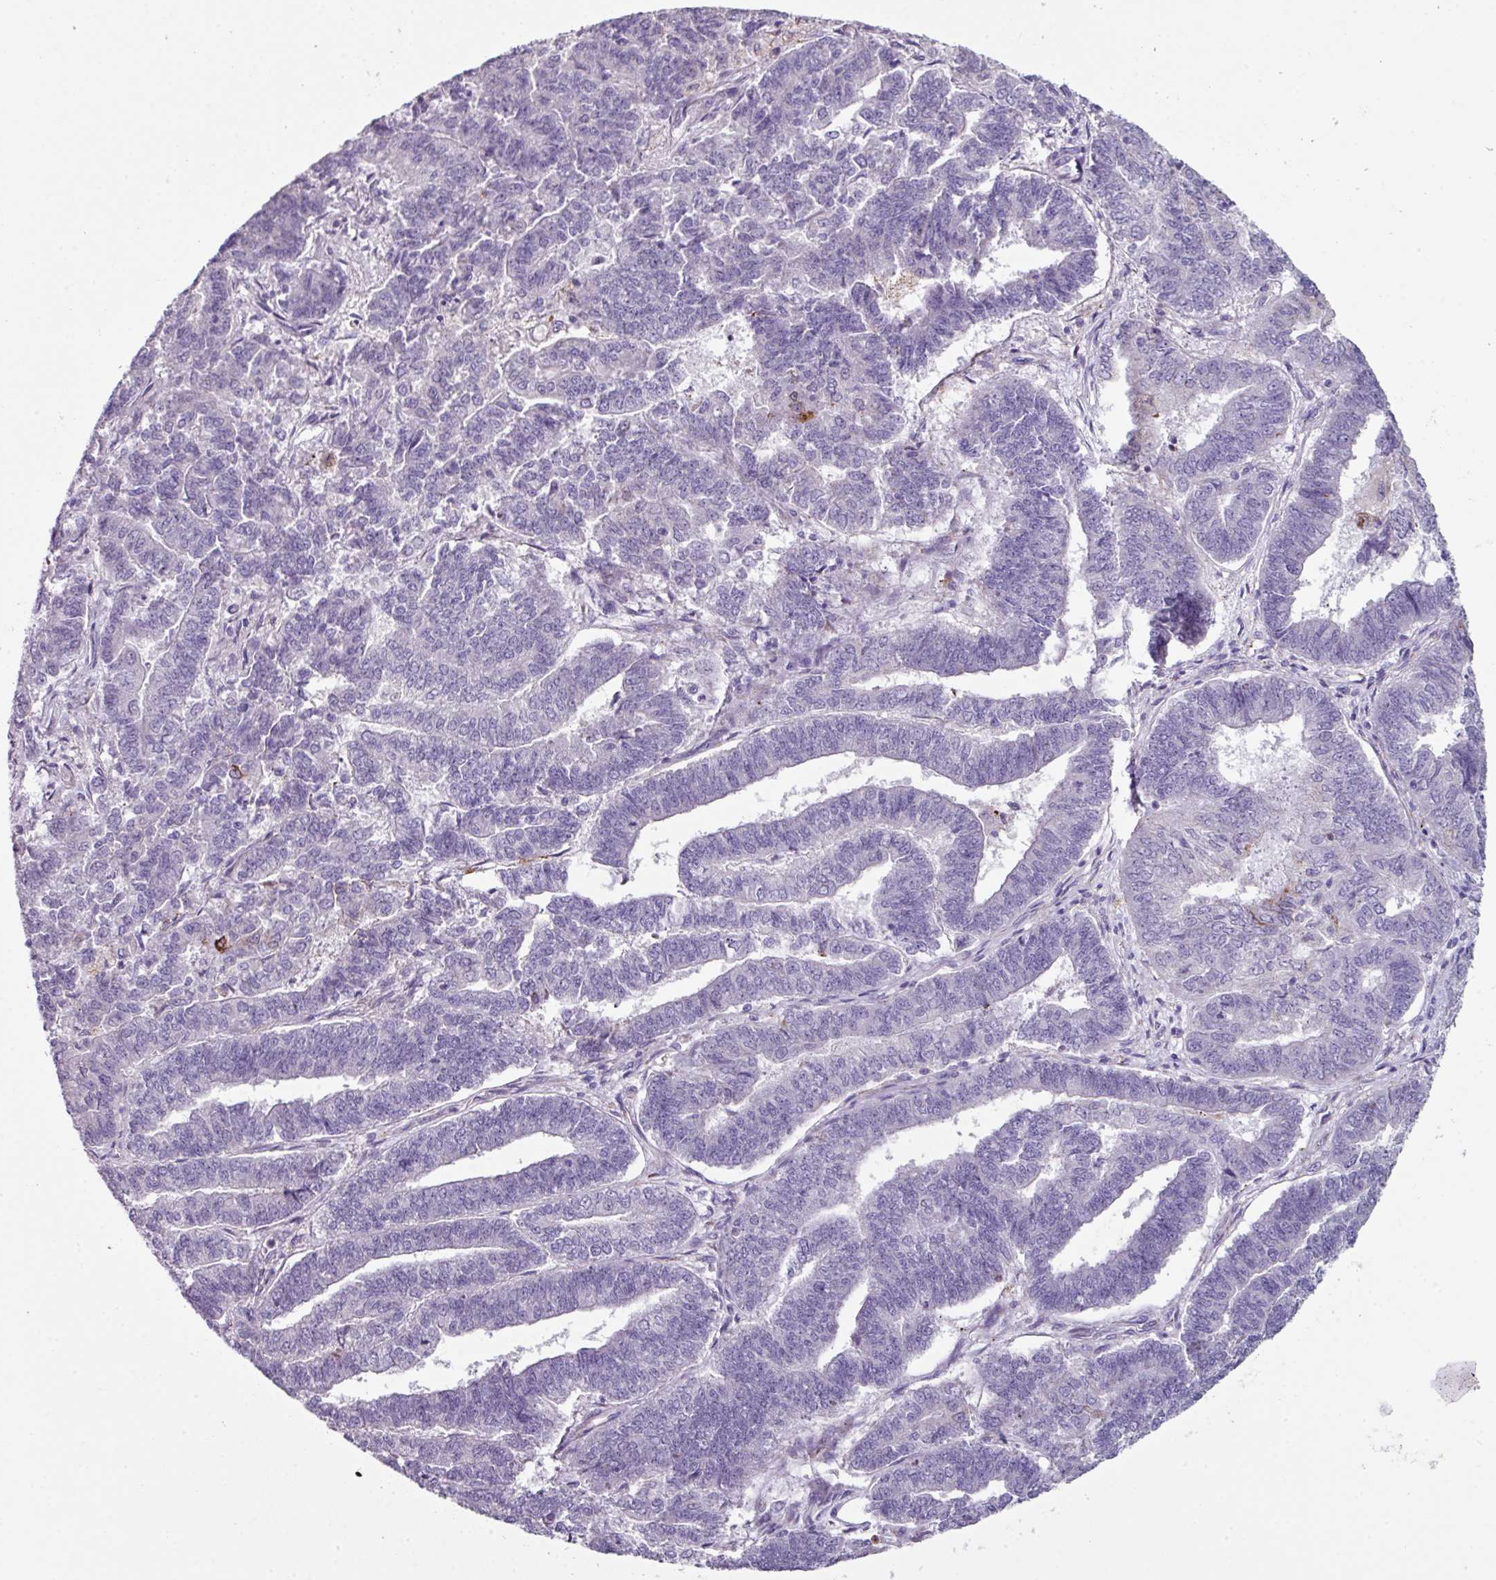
{"staining": {"intensity": "negative", "quantity": "none", "location": "none"}, "tissue": "endometrial cancer", "cell_type": "Tumor cells", "image_type": "cancer", "snomed": [{"axis": "morphology", "description": "Adenocarcinoma, NOS"}, {"axis": "topography", "description": "Endometrium"}], "caption": "An immunohistochemistry (IHC) histopathology image of endometrial cancer (adenocarcinoma) is shown. There is no staining in tumor cells of endometrial cancer (adenocarcinoma).", "gene": "BMS1", "patient": {"sex": "female", "age": 72}}